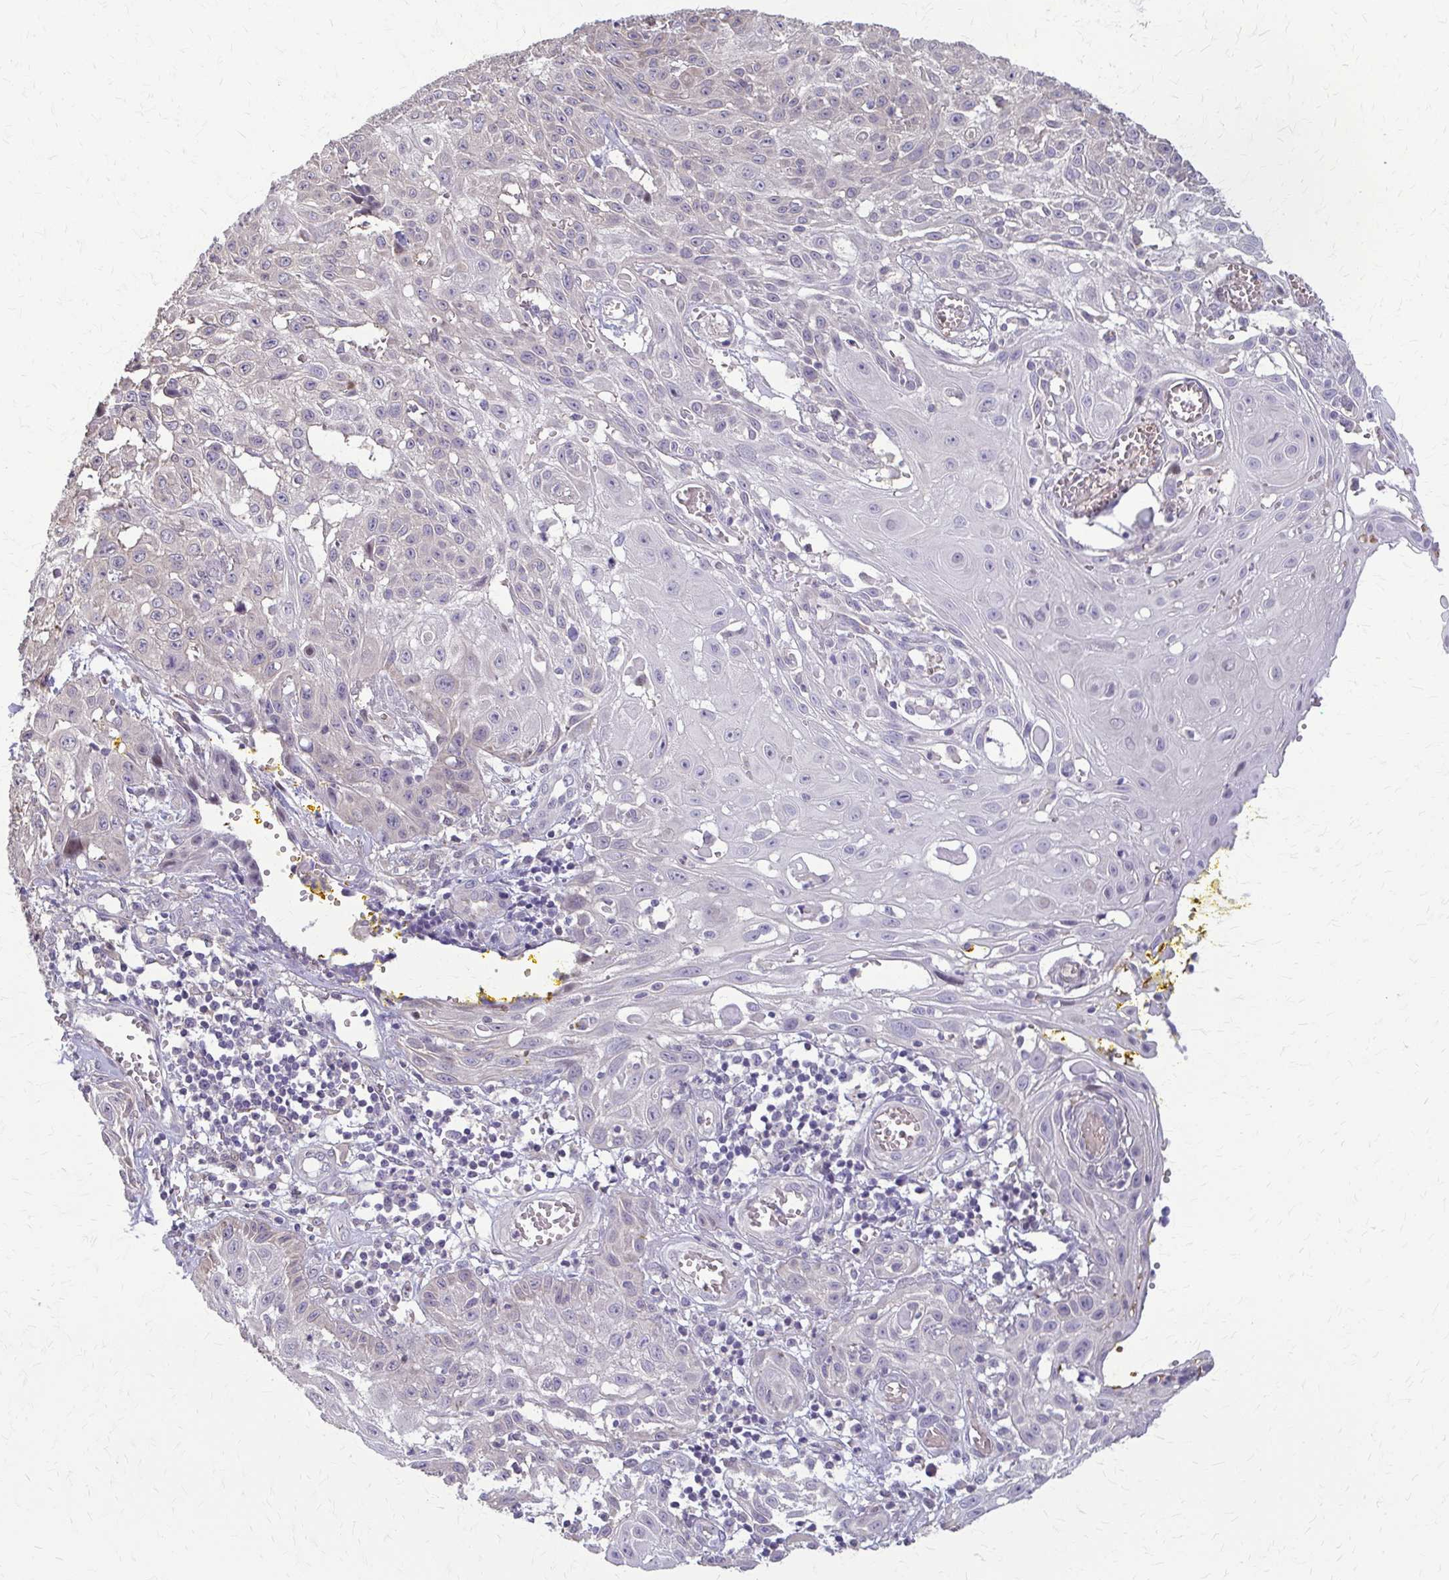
{"staining": {"intensity": "negative", "quantity": "none", "location": "none"}, "tissue": "skin cancer", "cell_type": "Tumor cells", "image_type": "cancer", "snomed": [{"axis": "morphology", "description": "Squamous cell carcinoma, NOS"}, {"axis": "topography", "description": "Skin"}, {"axis": "topography", "description": "Vulva"}], "caption": "There is no significant expression in tumor cells of squamous cell carcinoma (skin). (Stains: DAB (3,3'-diaminobenzidine) immunohistochemistry (IHC) with hematoxylin counter stain, Microscopy: brightfield microscopy at high magnification).", "gene": "ZNF34", "patient": {"sex": "female", "age": 71}}